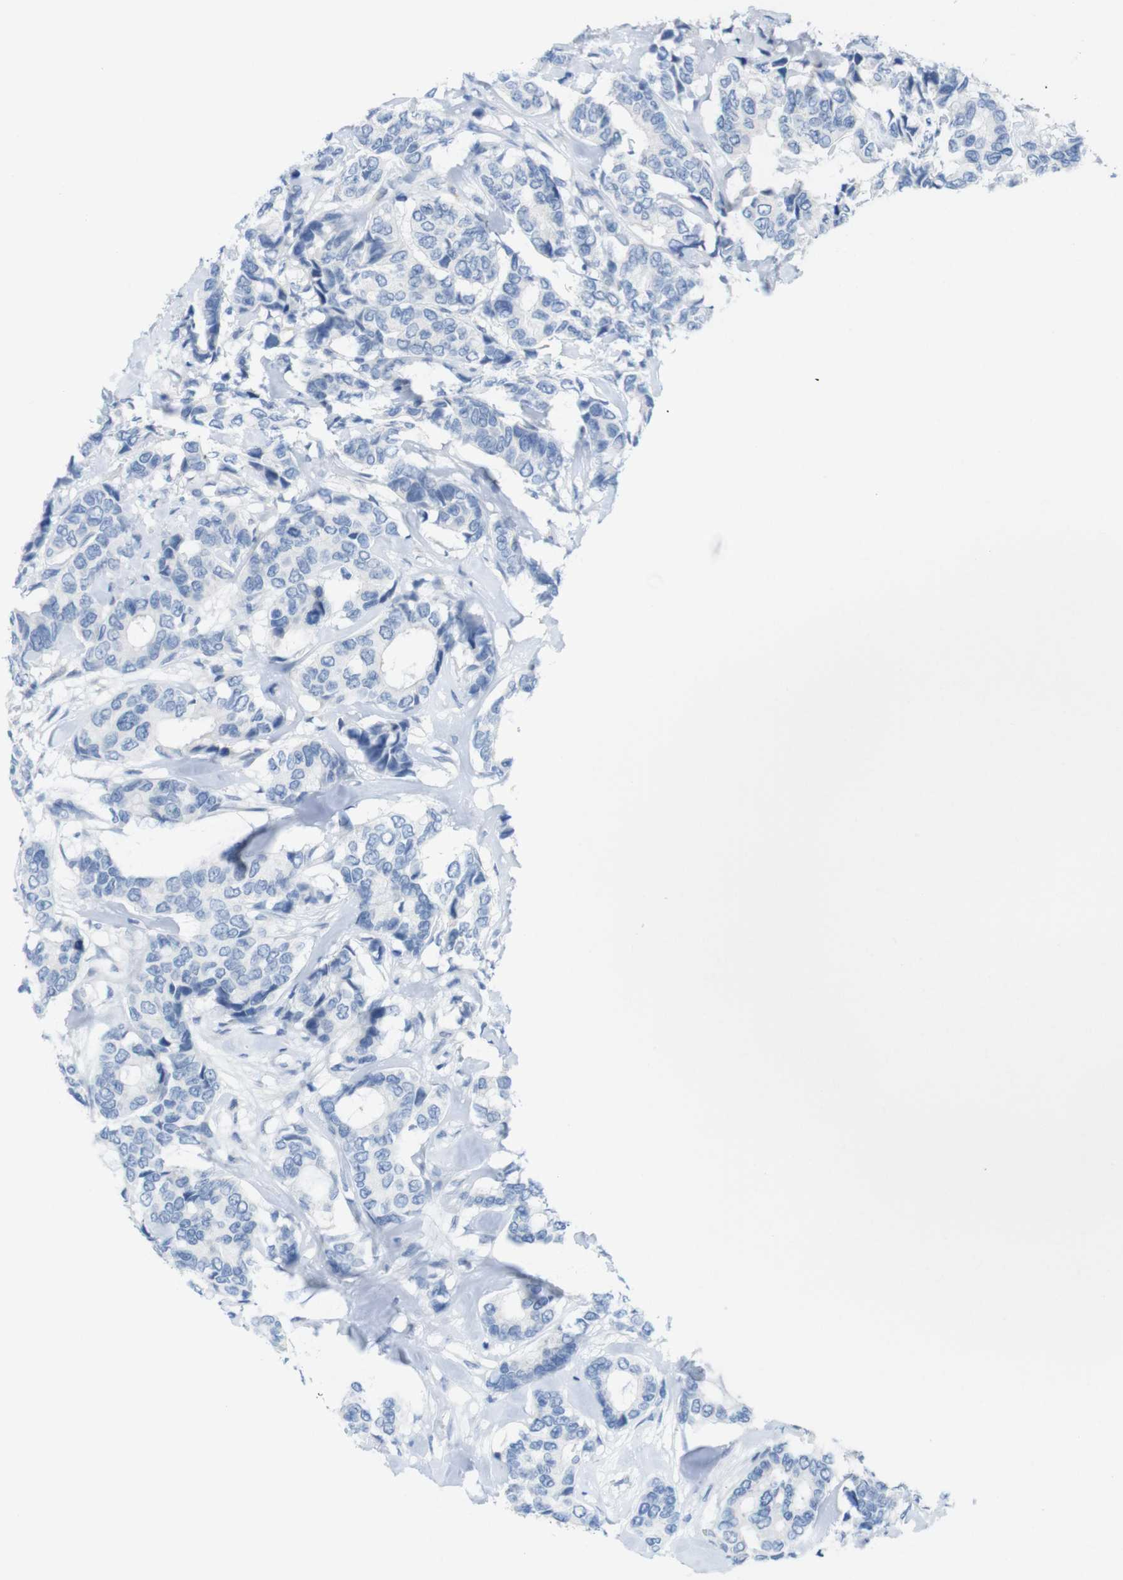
{"staining": {"intensity": "negative", "quantity": "none", "location": "none"}, "tissue": "breast cancer", "cell_type": "Tumor cells", "image_type": "cancer", "snomed": [{"axis": "morphology", "description": "Duct carcinoma"}, {"axis": "topography", "description": "Breast"}], "caption": "An immunohistochemistry image of infiltrating ductal carcinoma (breast) is shown. There is no staining in tumor cells of infiltrating ductal carcinoma (breast).", "gene": "OPN1SW", "patient": {"sex": "female", "age": 87}}